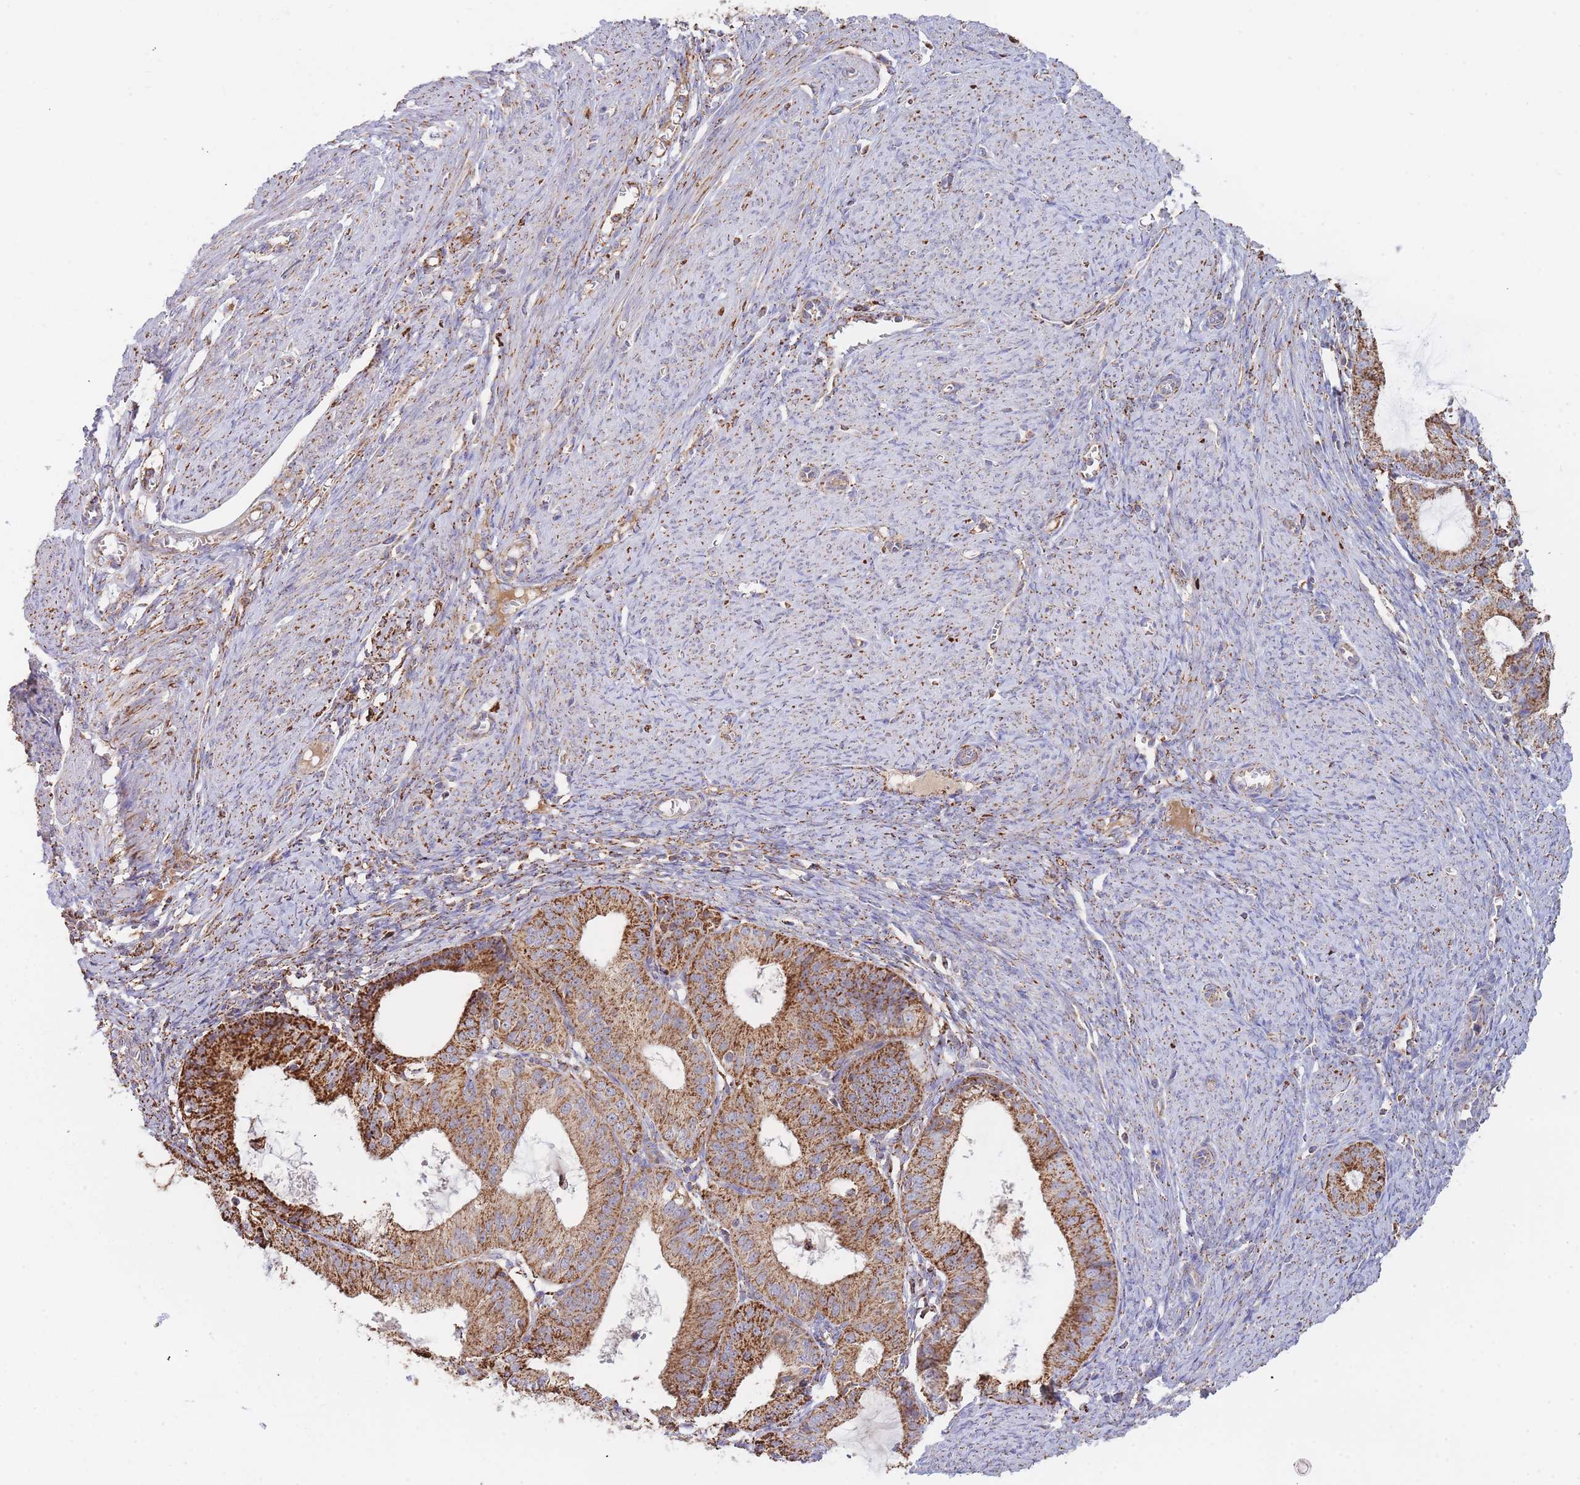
{"staining": {"intensity": "strong", "quantity": ">75%", "location": "cytoplasmic/membranous"}, "tissue": "endometrial cancer", "cell_type": "Tumor cells", "image_type": "cancer", "snomed": [{"axis": "morphology", "description": "Adenocarcinoma, NOS"}, {"axis": "topography", "description": "Endometrium"}], "caption": "Tumor cells show high levels of strong cytoplasmic/membranous positivity in about >75% of cells in human endometrial cancer. (DAB (3,3'-diaminobenzidine) = brown stain, brightfield microscopy at high magnification).", "gene": "MRPL17", "patient": {"sex": "female", "age": 51}}